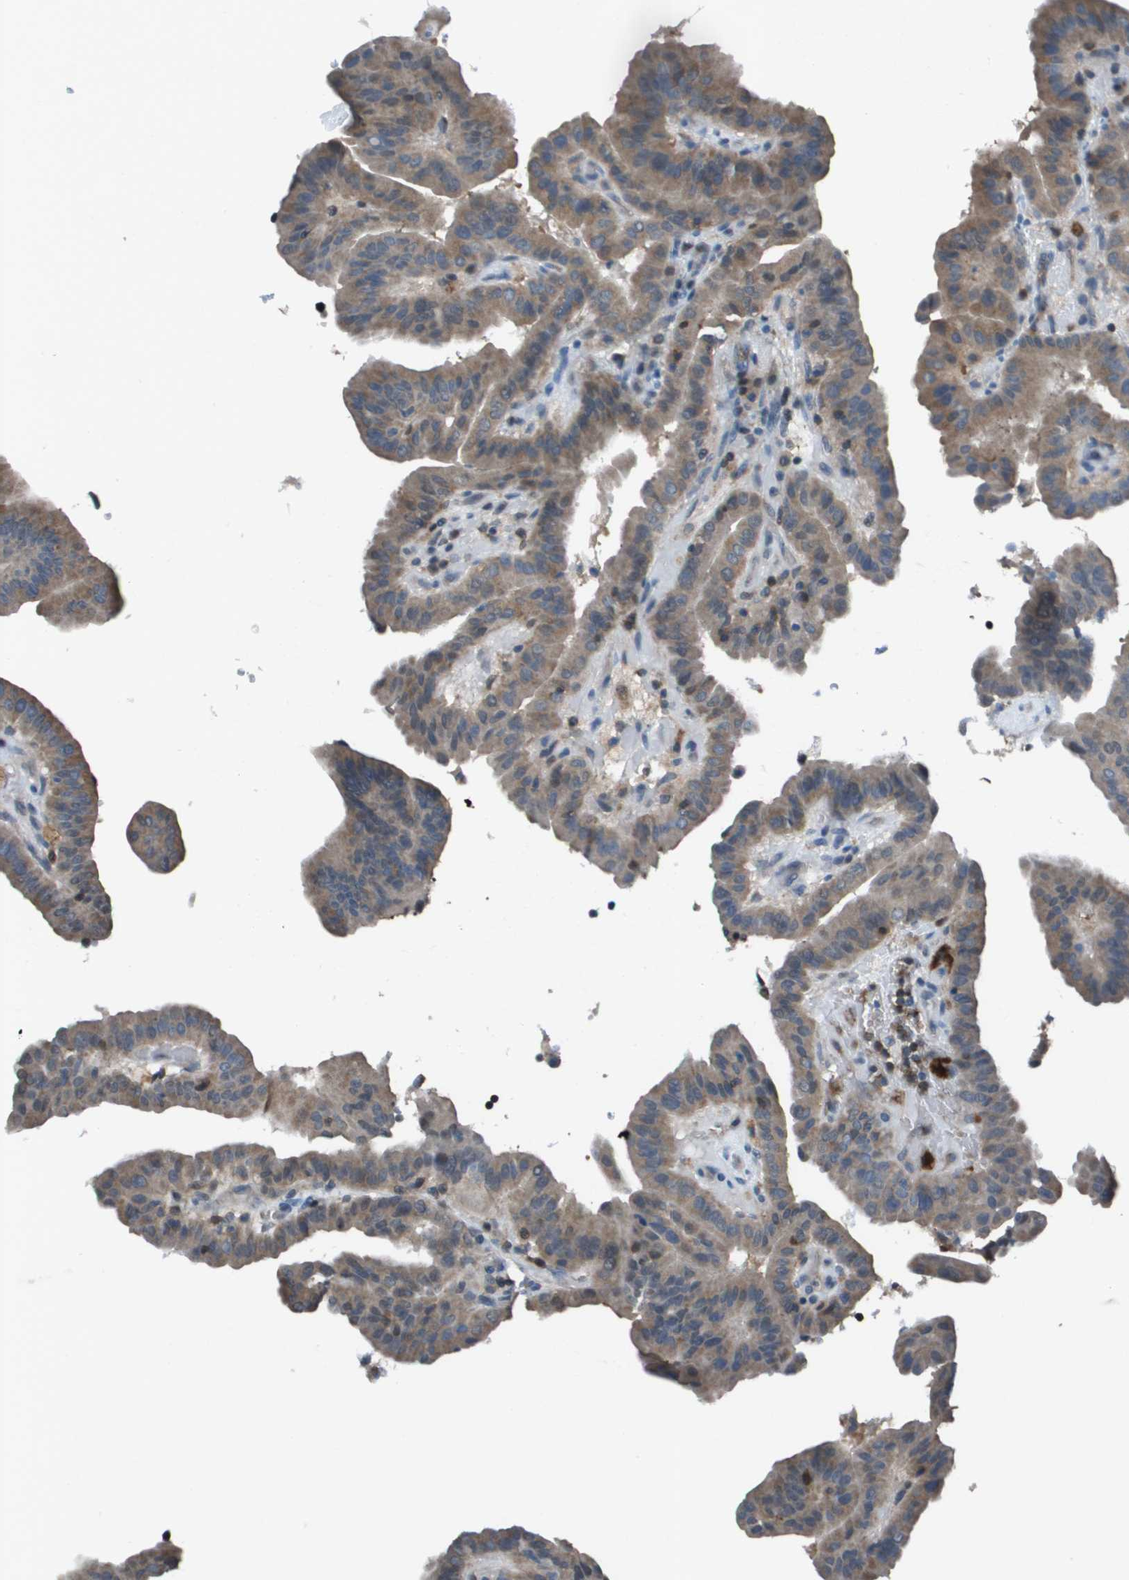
{"staining": {"intensity": "moderate", "quantity": ">75%", "location": "cytoplasmic/membranous"}, "tissue": "thyroid cancer", "cell_type": "Tumor cells", "image_type": "cancer", "snomed": [{"axis": "morphology", "description": "Papillary adenocarcinoma, NOS"}, {"axis": "topography", "description": "Thyroid gland"}], "caption": "IHC photomicrograph of neoplastic tissue: thyroid papillary adenocarcinoma stained using immunohistochemistry (IHC) exhibits medium levels of moderate protein expression localized specifically in the cytoplasmic/membranous of tumor cells, appearing as a cytoplasmic/membranous brown color.", "gene": "CAMK4", "patient": {"sex": "male", "age": 33}}